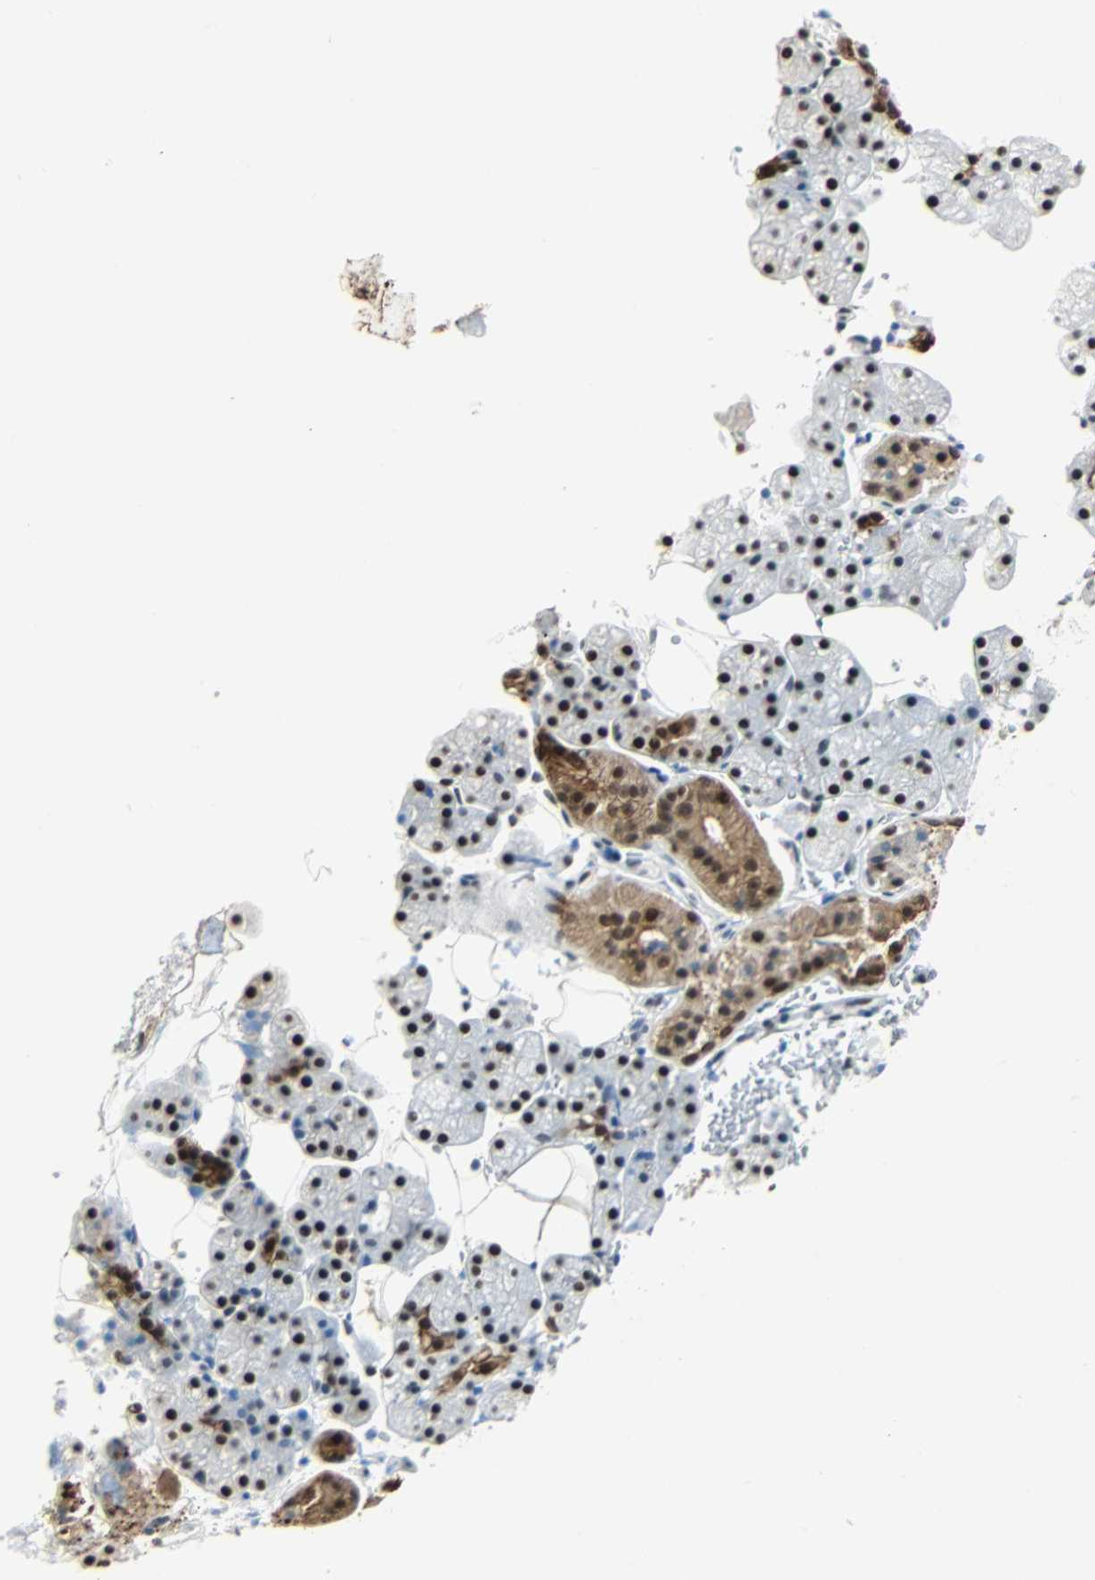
{"staining": {"intensity": "strong", "quantity": ">75%", "location": "nuclear"}, "tissue": "salivary gland", "cell_type": "Glandular cells", "image_type": "normal", "snomed": [{"axis": "morphology", "description": "Normal tissue, NOS"}, {"axis": "topography", "description": "Salivary gland"}], "caption": "Glandular cells demonstrate strong nuclear expression in approximately >75% of cells in benign salivary gland. Nuclei are stained in blue.", "gene": "NELFE", "patient": {"sex": "male", "age": 62}}